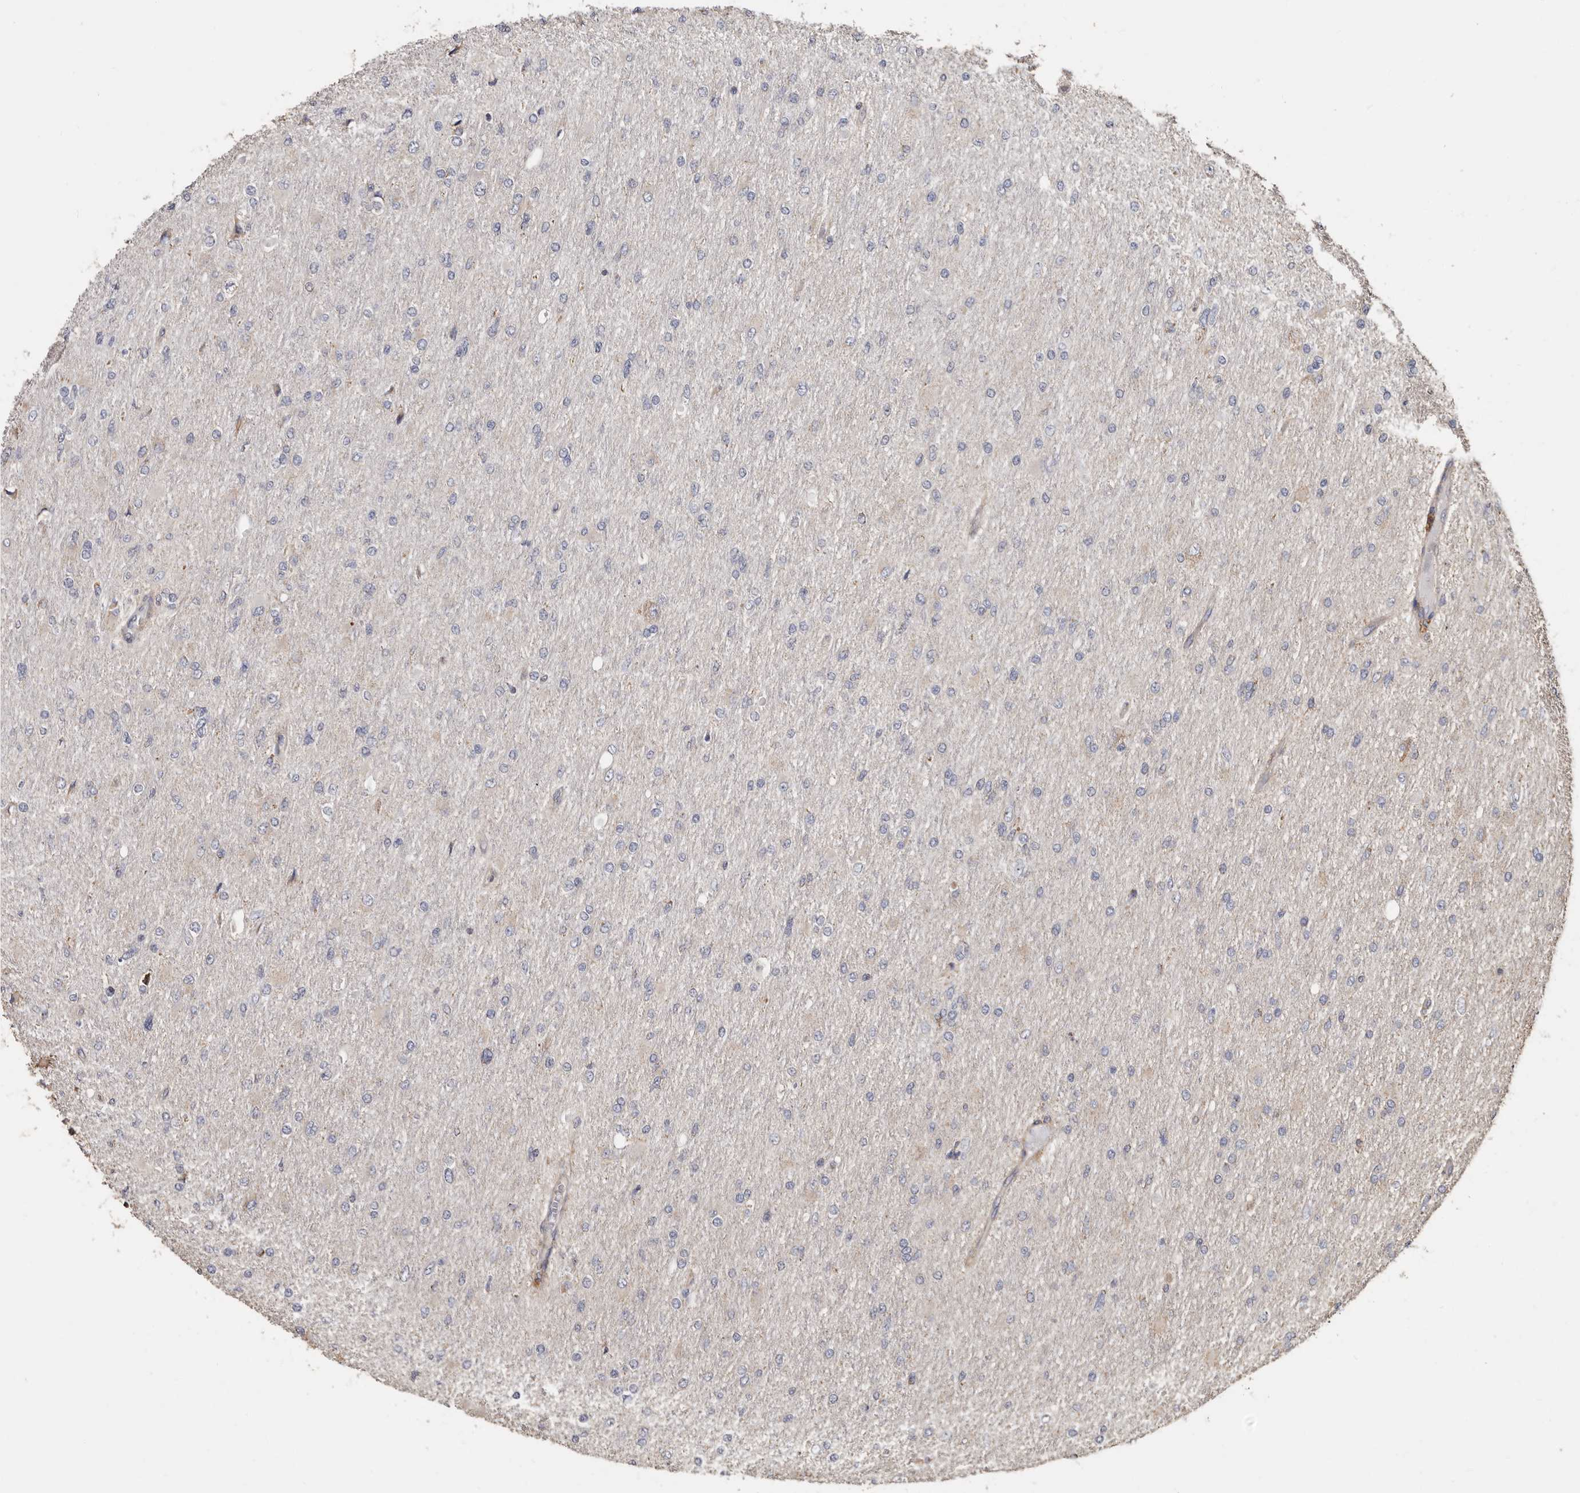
{"staining": {"intensity": "negative", "quantity": "none", "location": "none"}, "tissue": "glioma", "cell_type": "Tumor cells", "image_type": "cancer", "snomed": [{"axis": "morphology", "description": "Glioma, malignant, High grade"}, {"axis": "topography", "description": "Cerebral cortex"}], "caption": "Protein analysis of glioma reveals no significant staining in tumor cells. Brightfield microscopy of IHC stained with DAB (3,3'-diaminobenzidine) (brown) and hematoxylin (blue), captured at high magnification.", "gene": "OSGIN2", "patient": {"sex": "female", "age": 36}}